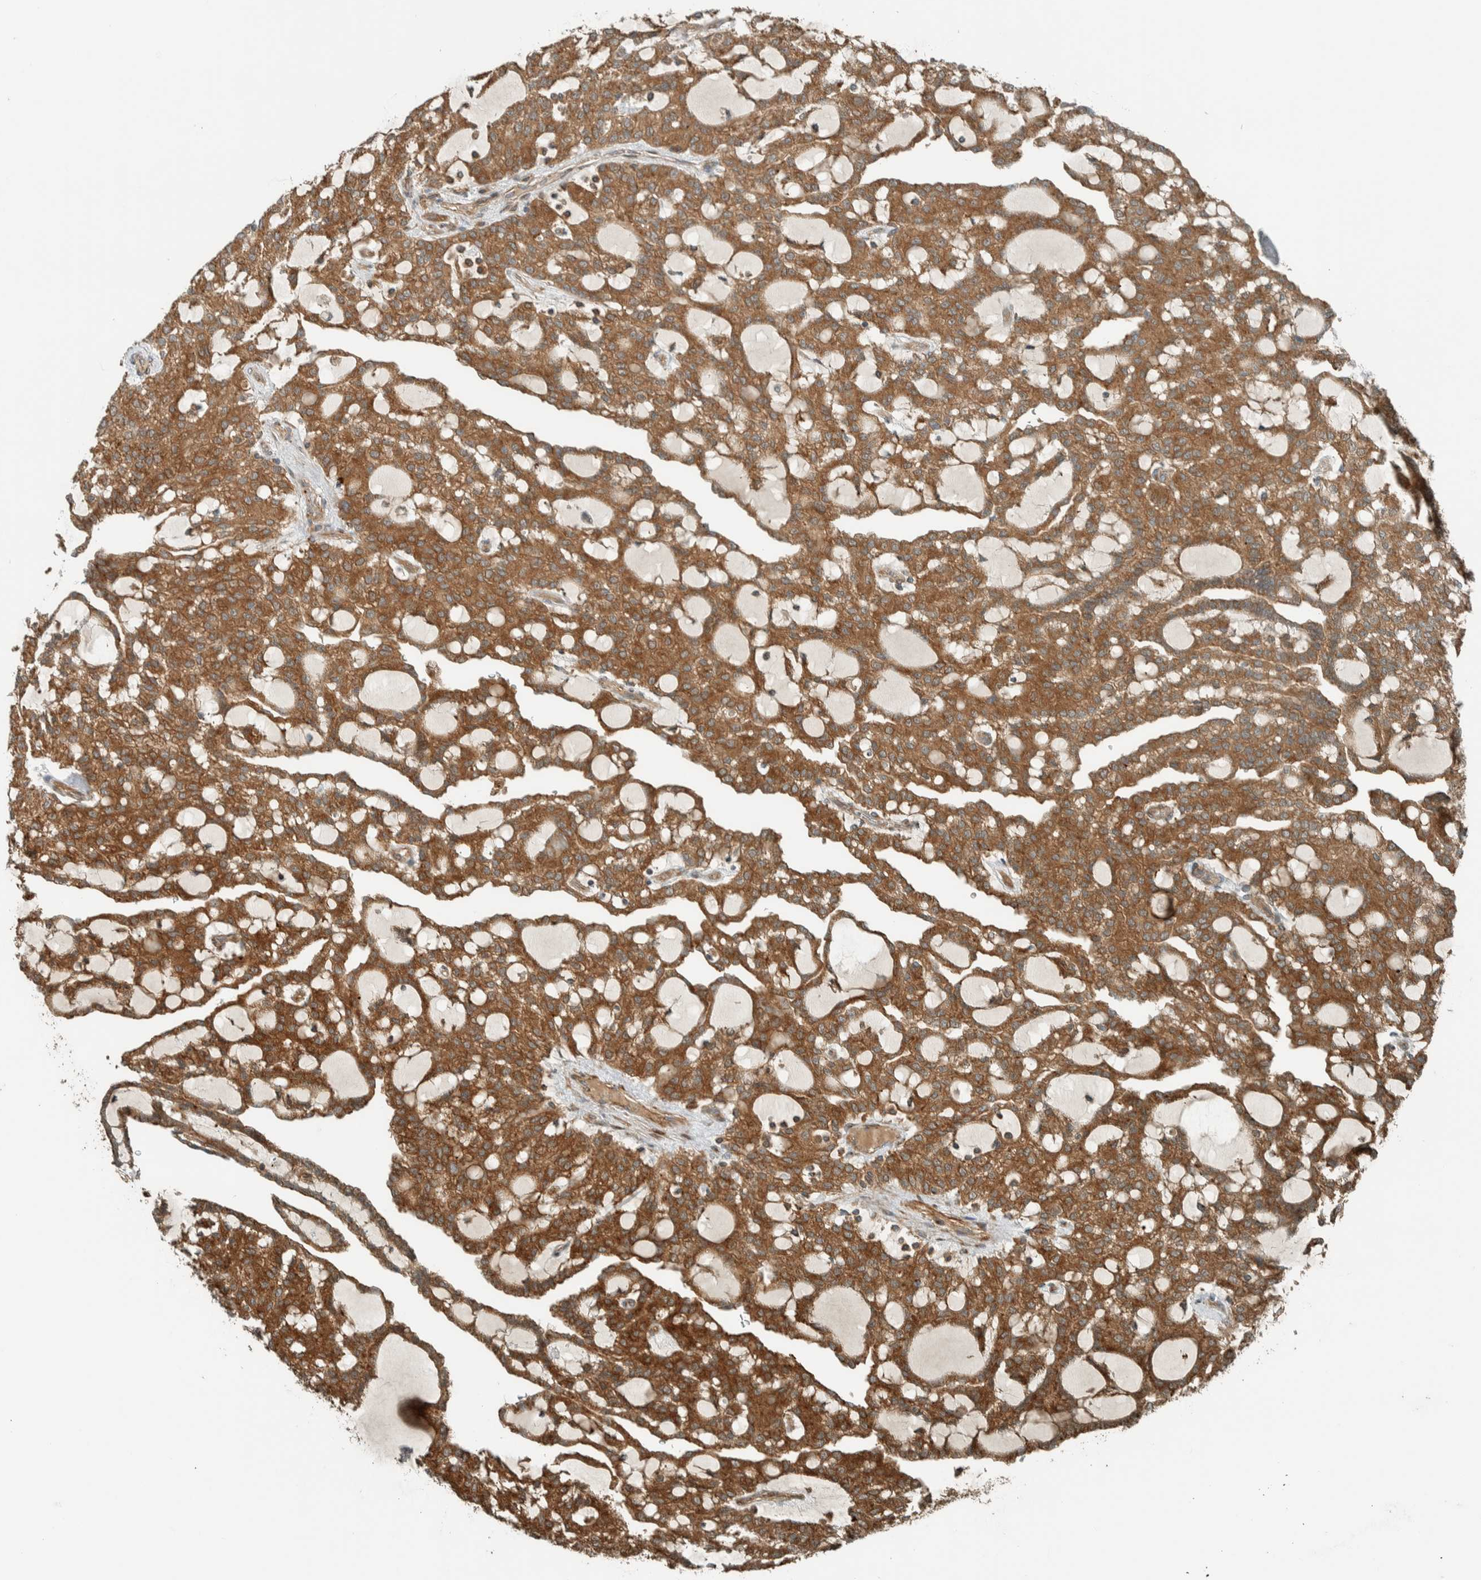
{"staining": {"intensity": "moderate", "quantity": ">75%", "location": "cytoplasmic/membranous"}, "tissue": "renal cancer", "cell_type": "Tumor cells", "image_type": "cancer", "snomed": [{"axis": "morphology", "description": "Adenocarcinoma, NOS"}, {"axis": "topography", "description": "Kidney"}], "caption": "Immunohistochemistry of adenocarcinoma (renal) displays medium levels of moderate cytoplasmic/membranous expression in approximately >75% of tumor cells.", "gene": "EXOC7", "patient": {"sex": "male", "age": 63}}